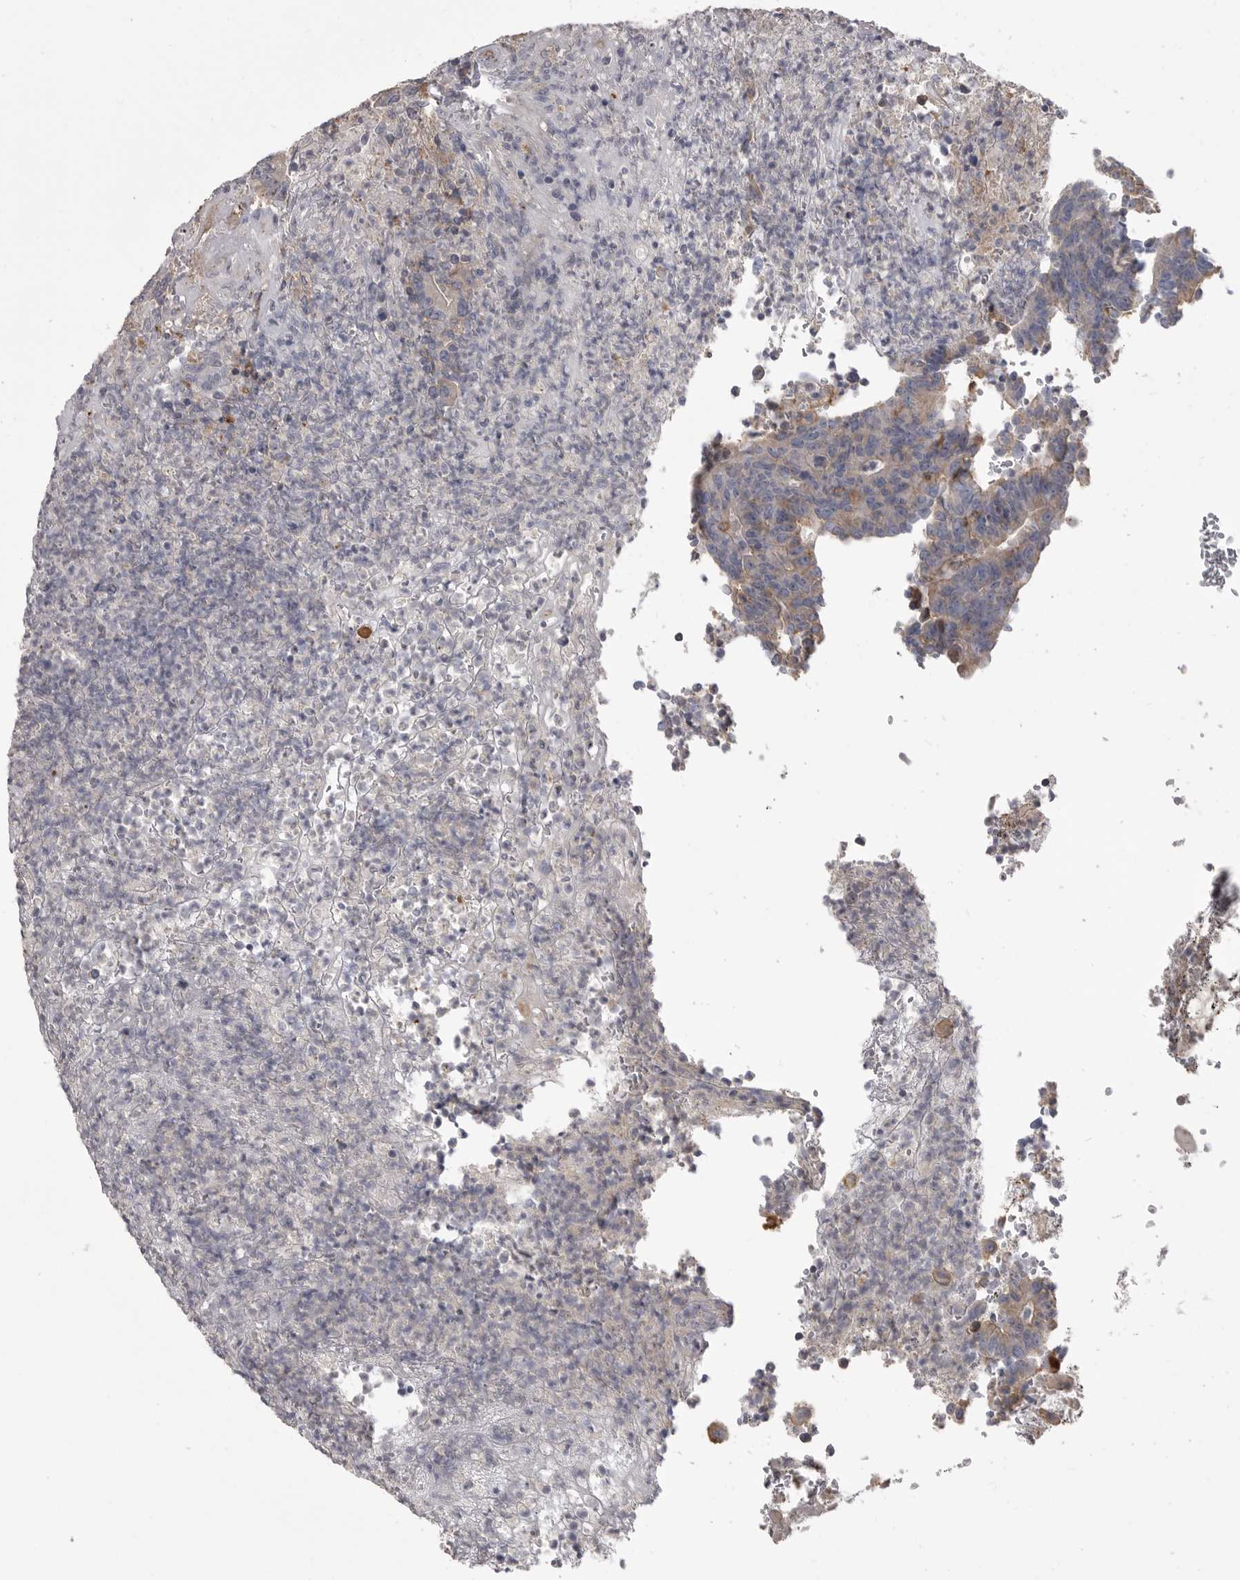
{"staining": {"intensity": "moderate", "quantity": "25%-75%", "location": "cytoplasmic/membranous"}, "tissue": "colorectal cancer", "cell_type": "Tumor cells", "image_type": "cancer", "snomed": [{"axis": "morphology", "description": "Normal tissue, NOS"}, {"axis": "morphology", "description": "Adenocarcinoma, NOS"}, {"axis": "topography", "description": "Colon"}], "caption": "High-magnification brightfield microscopy of adenocarcinoma (colorectal) stained with DAB (brown) and counterstained with hematoxylin (blue). tumor cells exhibit moderate cytoplasmic/membranous staining is identified in about25%-75% of cells.", "gene": "CMTM6", "patient": {"sex": "female", "age": 75}}